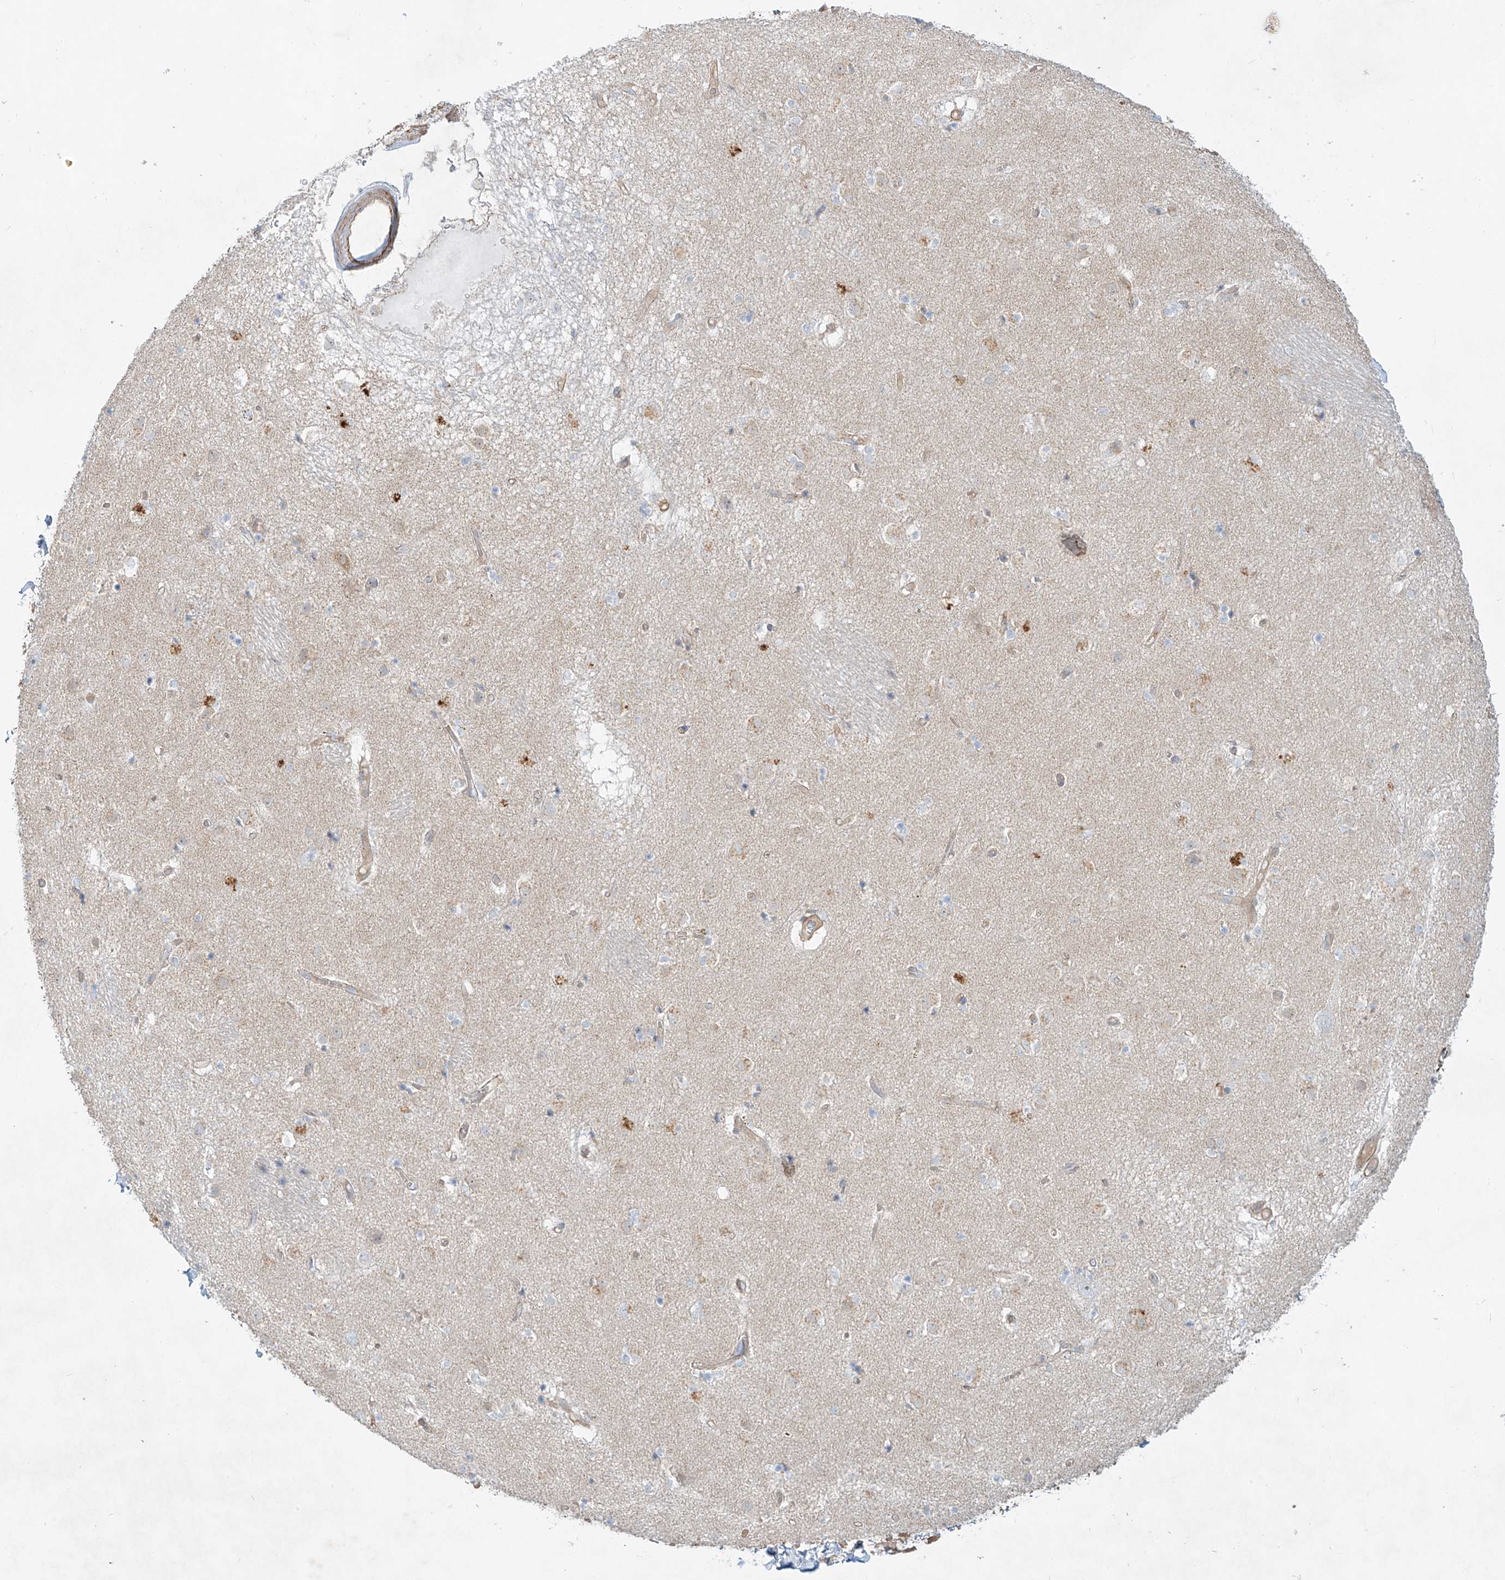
{"staining": {"intensity": "negative", "quantity": "none", "location": "none"}, "tissue": "caudate", "cell_type": "Glial cells", "image_type": "normal", "snomed": [{"axis": "morphology", "description": "Normal tissue, NOS"}, {"axis": "topography", "description": "Lateral ventricle wall"}], "caption": "Caudate was stained to show a protein in brown. There is no significant expression in glial cells. (Brightfield microscopy of DAB (3,3'-diaminobenzidine) immunohistochemistry at high magnification).", "gene": "AJM1", "patient": {"sex": "male", "age": 70}}